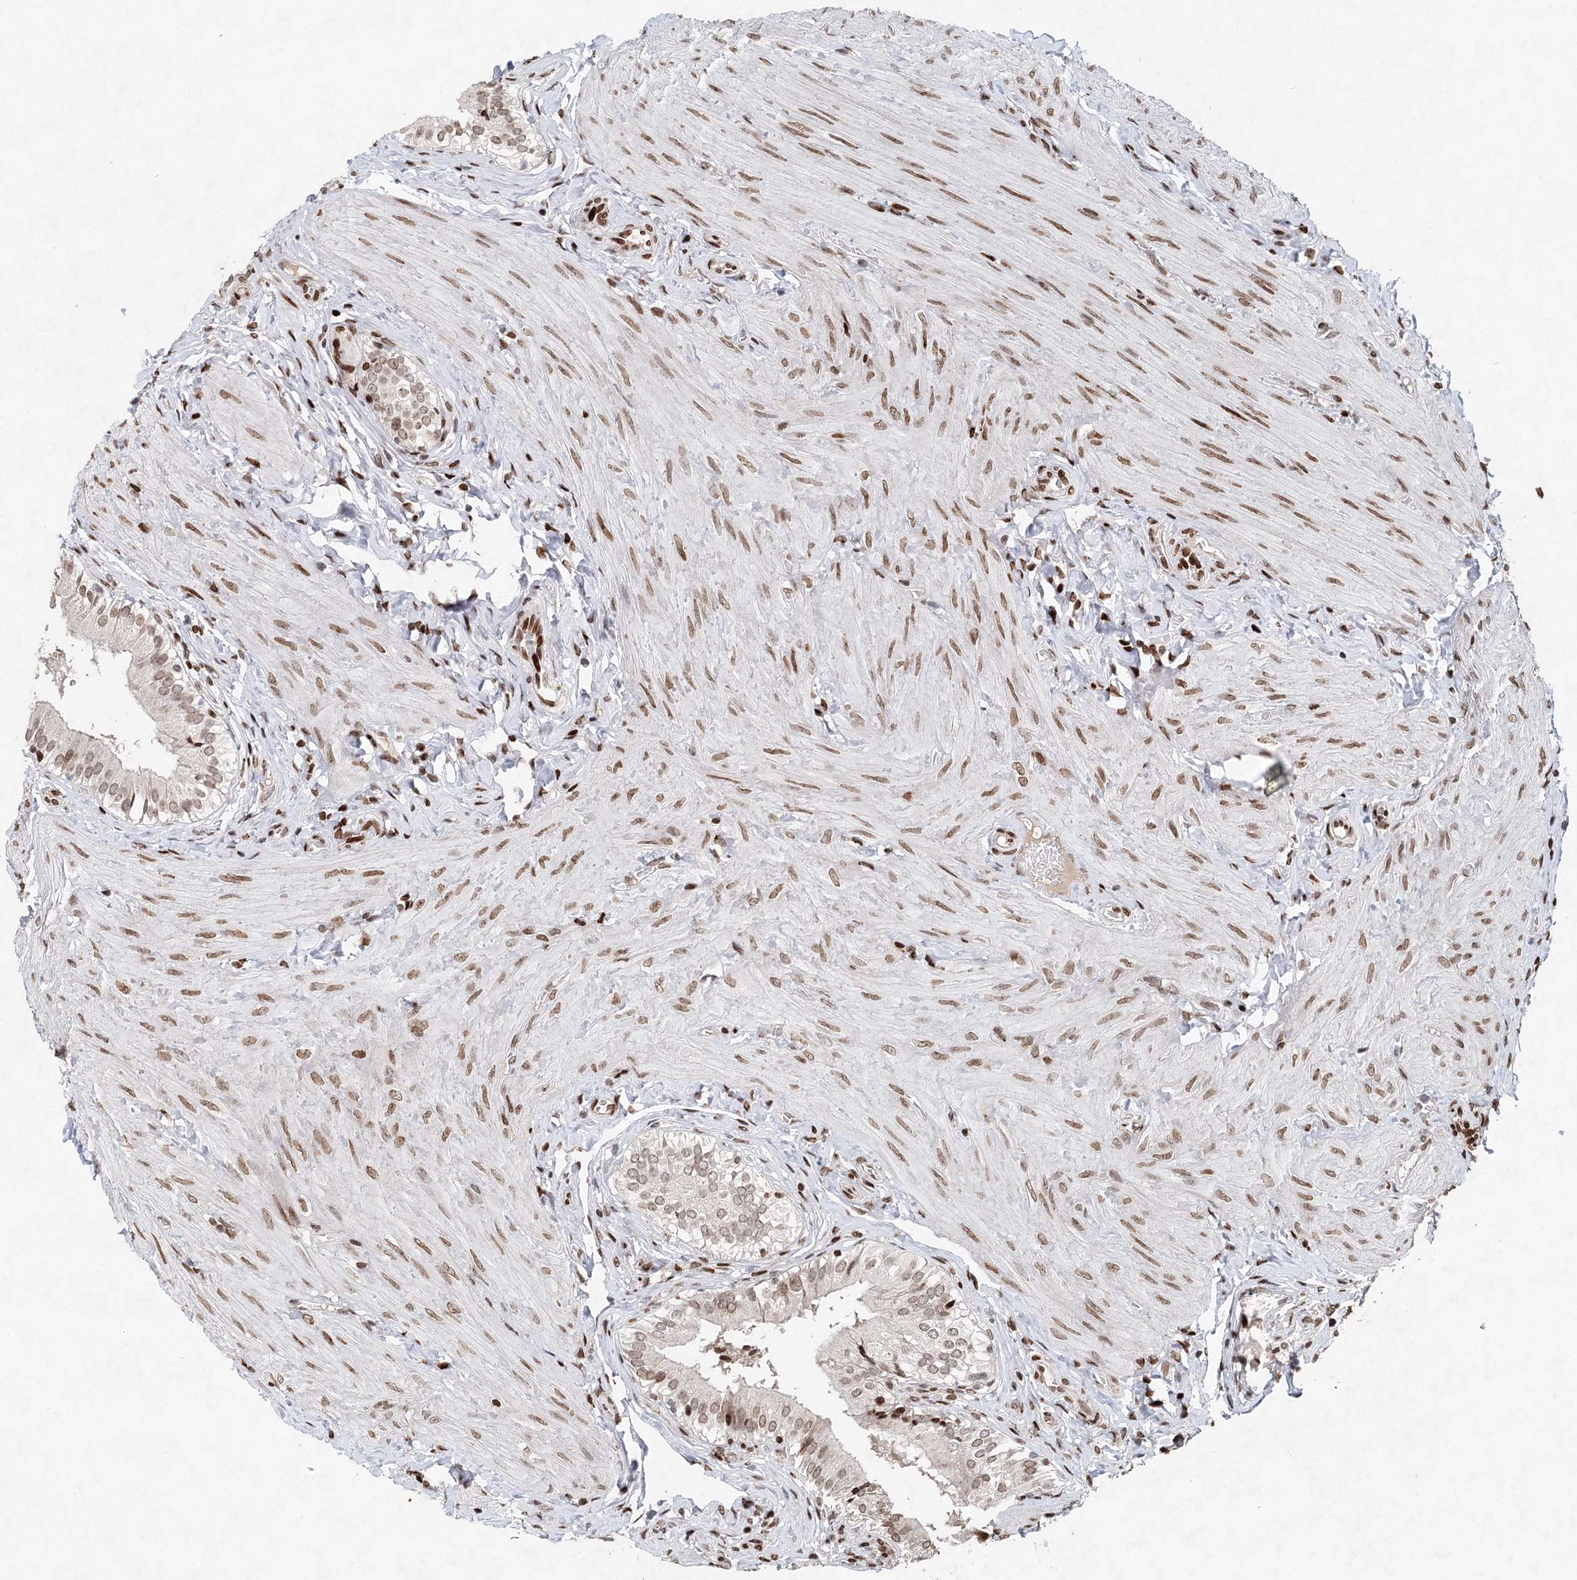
{"staining": {"intensity": "moderate", "quantity": "25%-75%", "location": "nuclear"}, "tissue": "gallbladder", "cell_type": "Glandular cells", "image_type": "normal", "snomed": [{"axis": "morphology", "description": "Normal tissue, NOS"}, {"axis": "topography", "description": "Gallbladder"}], "caption": "Immunohistochemical staining of unremarkable gallbladder displays 25%-75% levels of moderate nuclear protein staining in approximately 25%-75% of glandular cells. (DAB IHC, brown staining for protein, blue staining for nuclei).", "gene": "FRMD4A", "patient": {"sex": "female", "age": 47}}